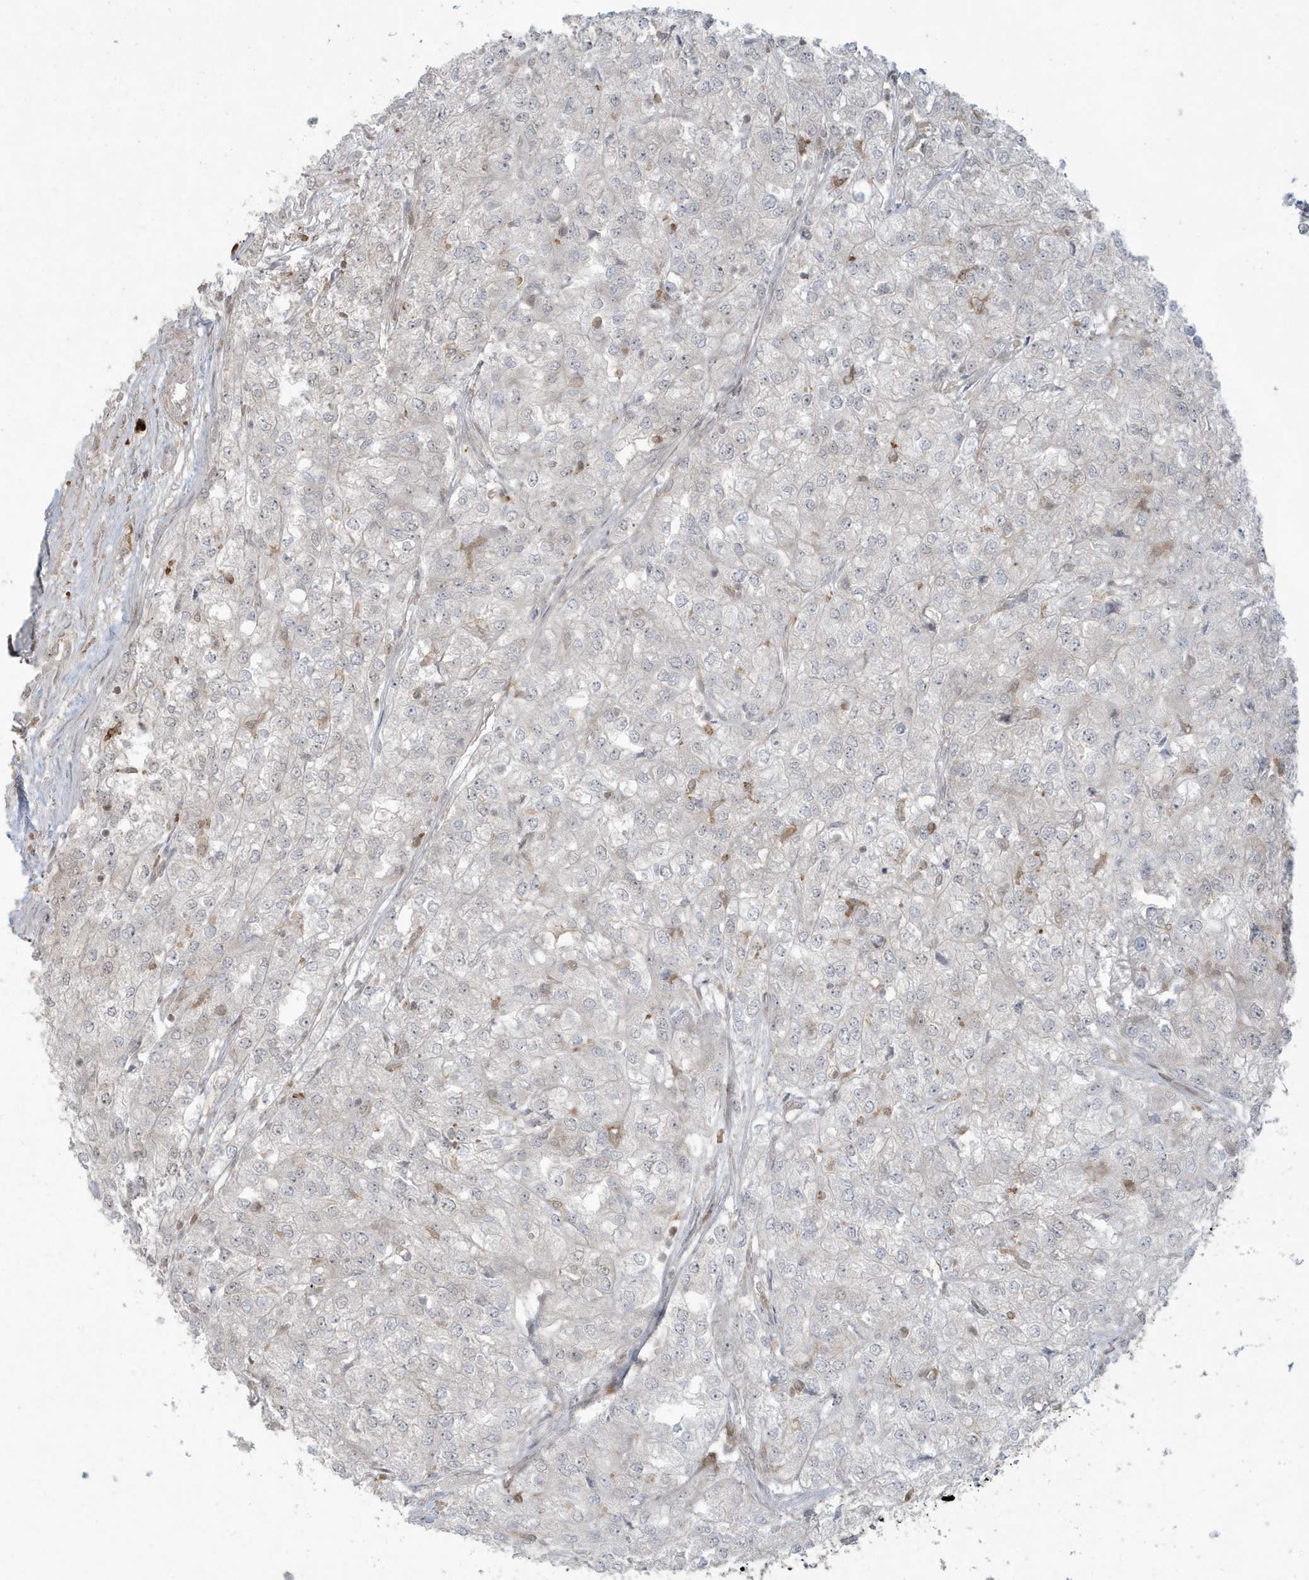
{"staining": {"intensity": "negative", "quantity": "none", "location": "none"}, "tissue": "renal cancer", "cell_type": "Tumor cells", "image_type": "cancer", "snomed": [{"axis": "morphology", "description": "Adenocarcinoma, NOS"}, {"axis": "topography", "description": "Kidney"}], "caption": "An immunohistochemistry (IHC) micrograph of adenocarcinoma (renal) is shown. There is no staining in tumor cells of adenocarcinoma (renal). (Brightfield microscopy of DAB (3,3'-diaminobenzidine) immunohistochemistry at high magnification).", "gene": "C1orf52", "patient": {"sex": "female", "age": 54}}